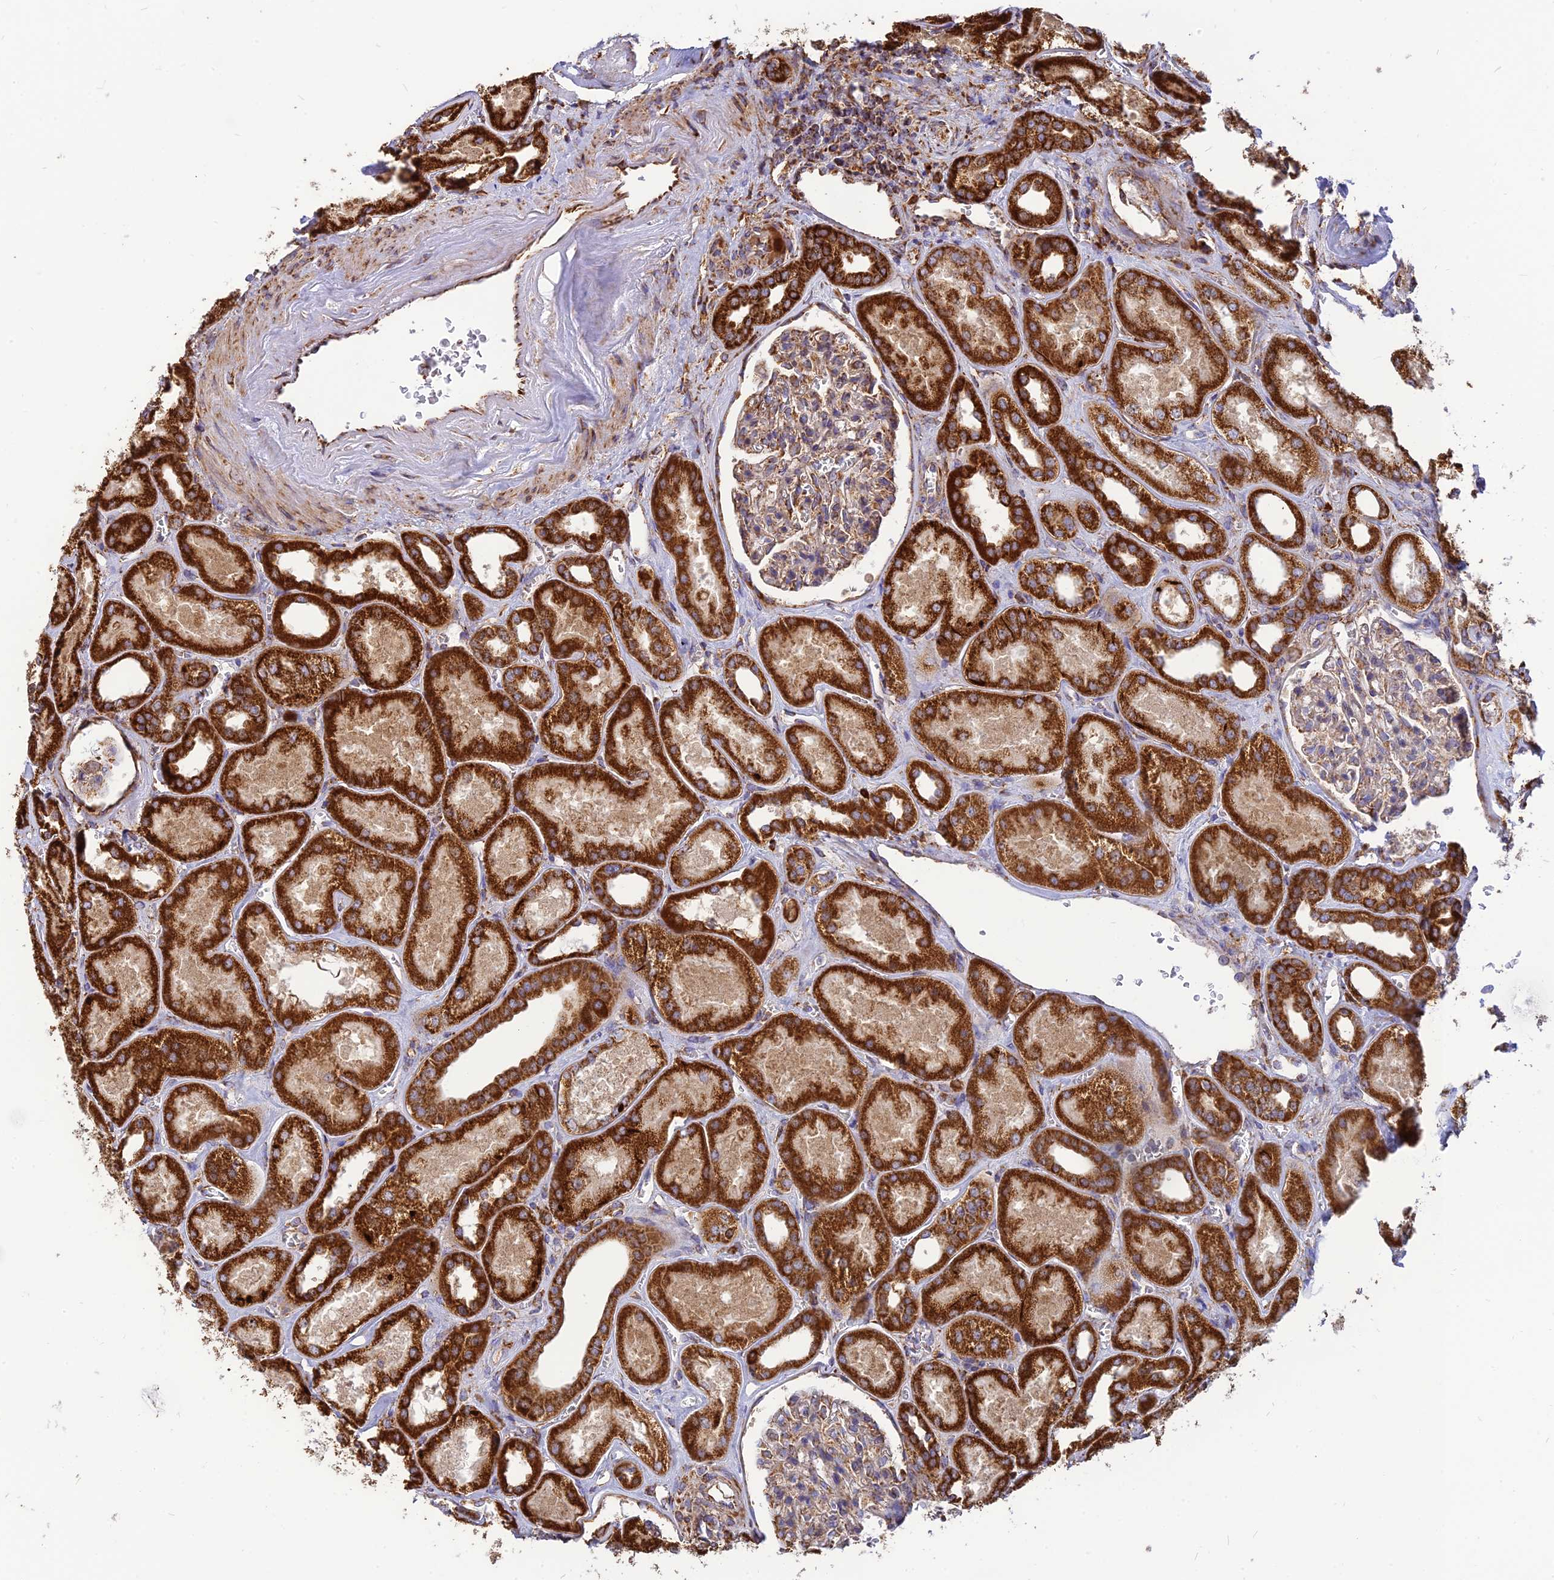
{"staining": {"intensity": "moderate", "quantity": ">75%", "location": "cytoplasmic/membranous"}, "tissue": "kidney", "cell_type": "Cells in glomeruli", "image_type": "normal", "snomed": [{"axis": "morphology", "description": "Normal tissue, NOS"}, {"axis": "morphology", "description": "Adenocarcinoma, NOS"}, {"axis": "topography", "description": "Kidney"}], "caption": "Protein expression by immunohistochemistry shows moderate cytoplasmic/membranous positivity in approximately >75% of cells in glomeruli in unremarkable kidney.", "gene": "THUMPD2", "patient": {"sex": "female", "age": 68}}